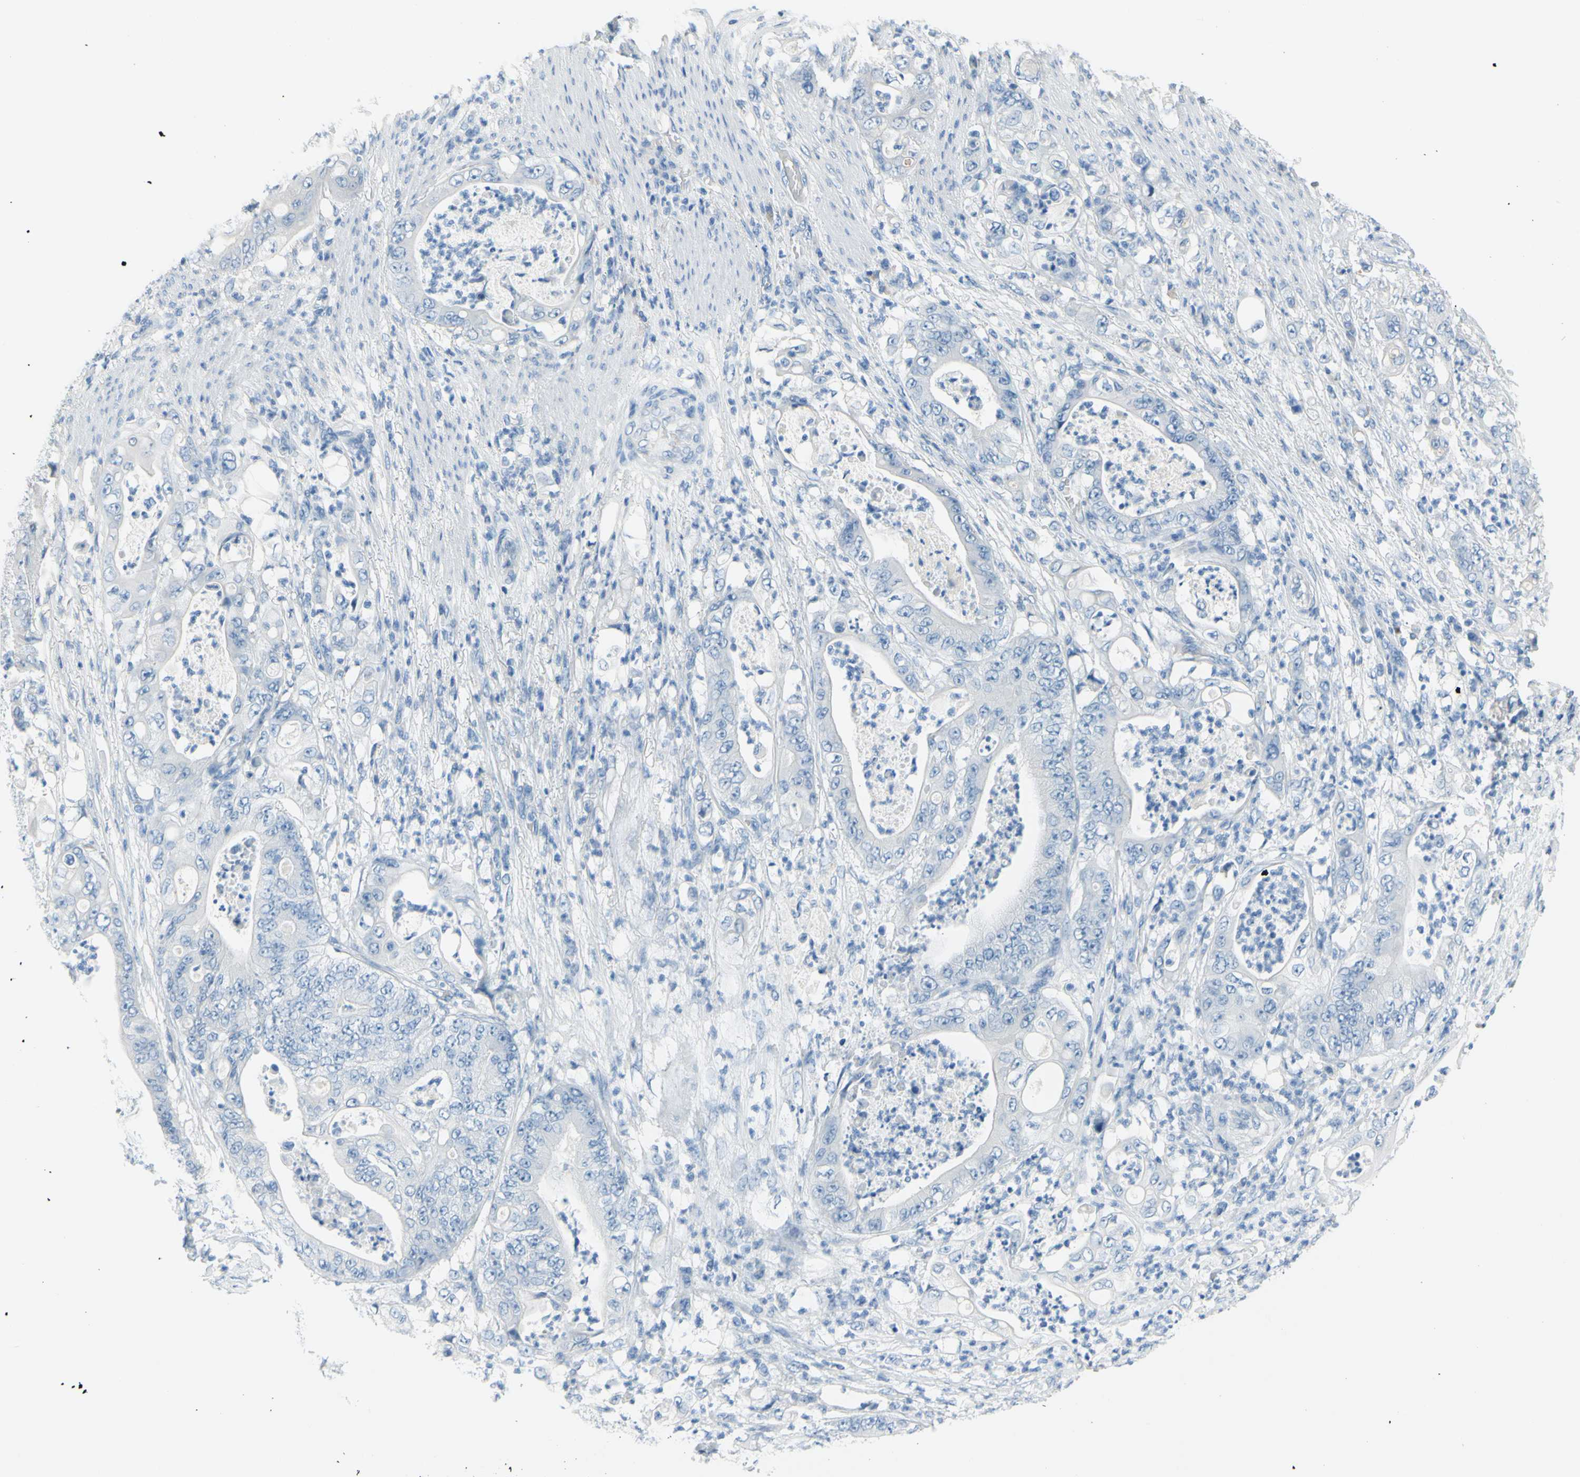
{"staining": {"intensity": "negative", "quantity": "none", "location": "none"}, "tissue": "stomach cancer", "cell_type": "Tumor cells", "image_type": "cancer", "snomed": [{"axis": "morphology", "description": "Adenocarcinoma, NOS"}, {"axis": "topography", "description": "Stomach"}], "caption": "This is a histopathology image of IHC staining of stomach cancer (adenocarcinoma), which shows no staining in tumor cells. (DAB (3,3'-diaminobenzidine) IHC with hematoxylin counter stain).", "gene": "DCT", "patient": {"sex": "female", "age": 73}}